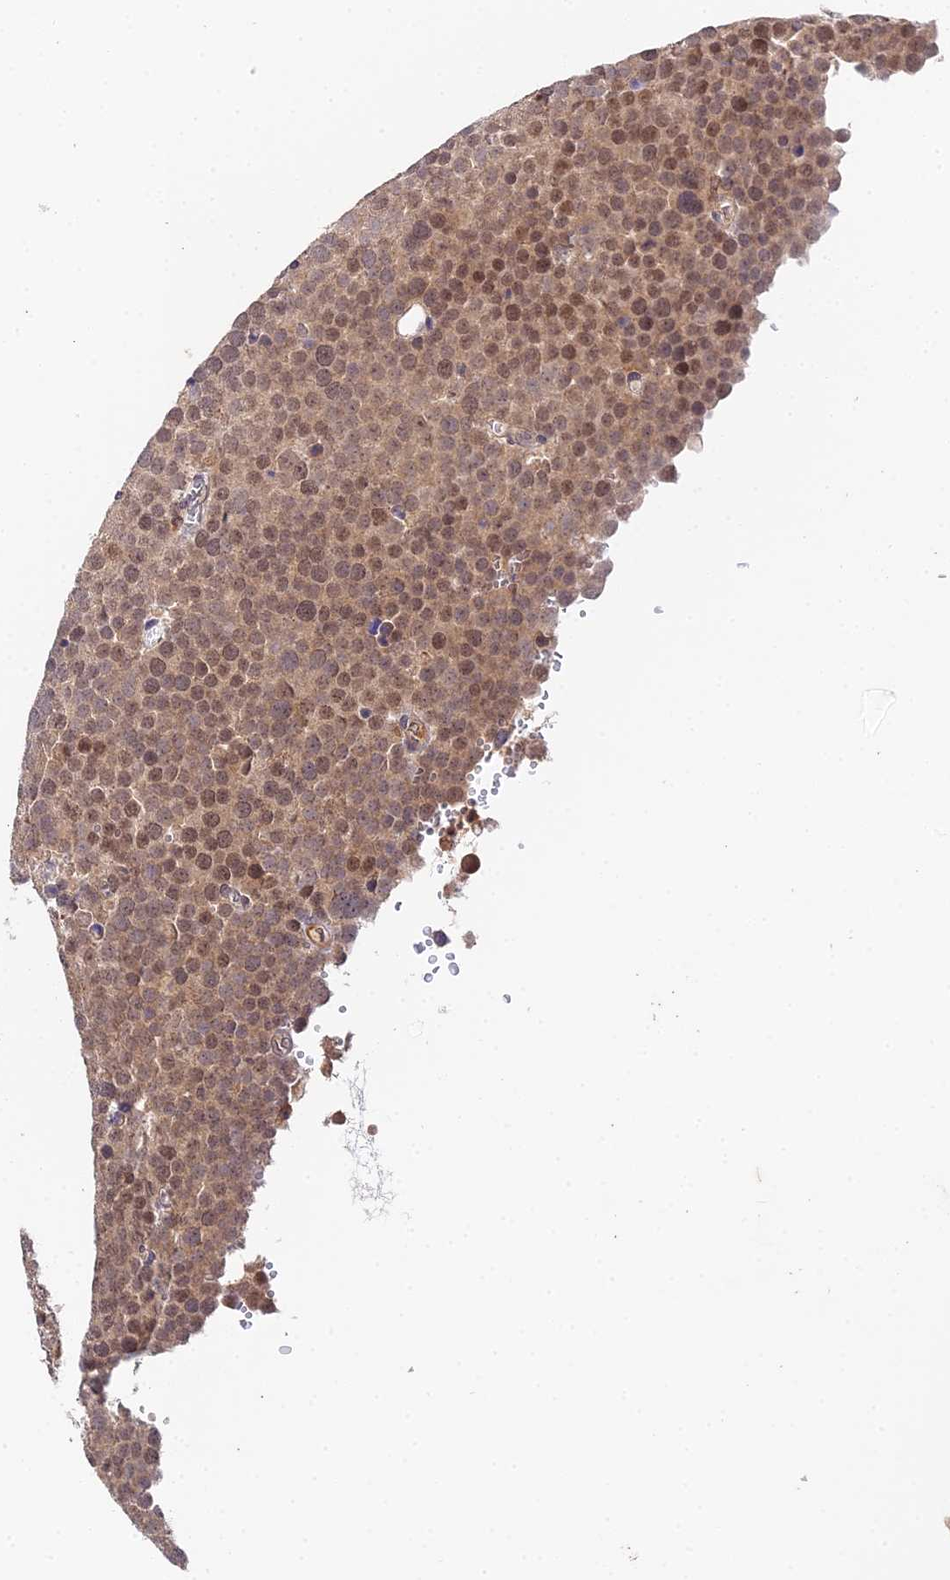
{"staining": {"intensity": "moderate", "quantity": ">75%", "location": "nuclear"}, "tissue": "testis cancer", "cell_type": "Tumor cells", "image_type": "cancer", "snomed": [{"axis": "morphology", "description": "Seminoma, NOS"}, {"axis": "topography", "description": "Testis"}], "caption": "Testis cancer (seminoma) stained with DAB immunohistochemistry (IHC) demonstrates medium levels of moderate nuclear staining in about >75% of tumor cells.", "gene": "TPRX1", "patient": {"sex": "male", "age": 71}}